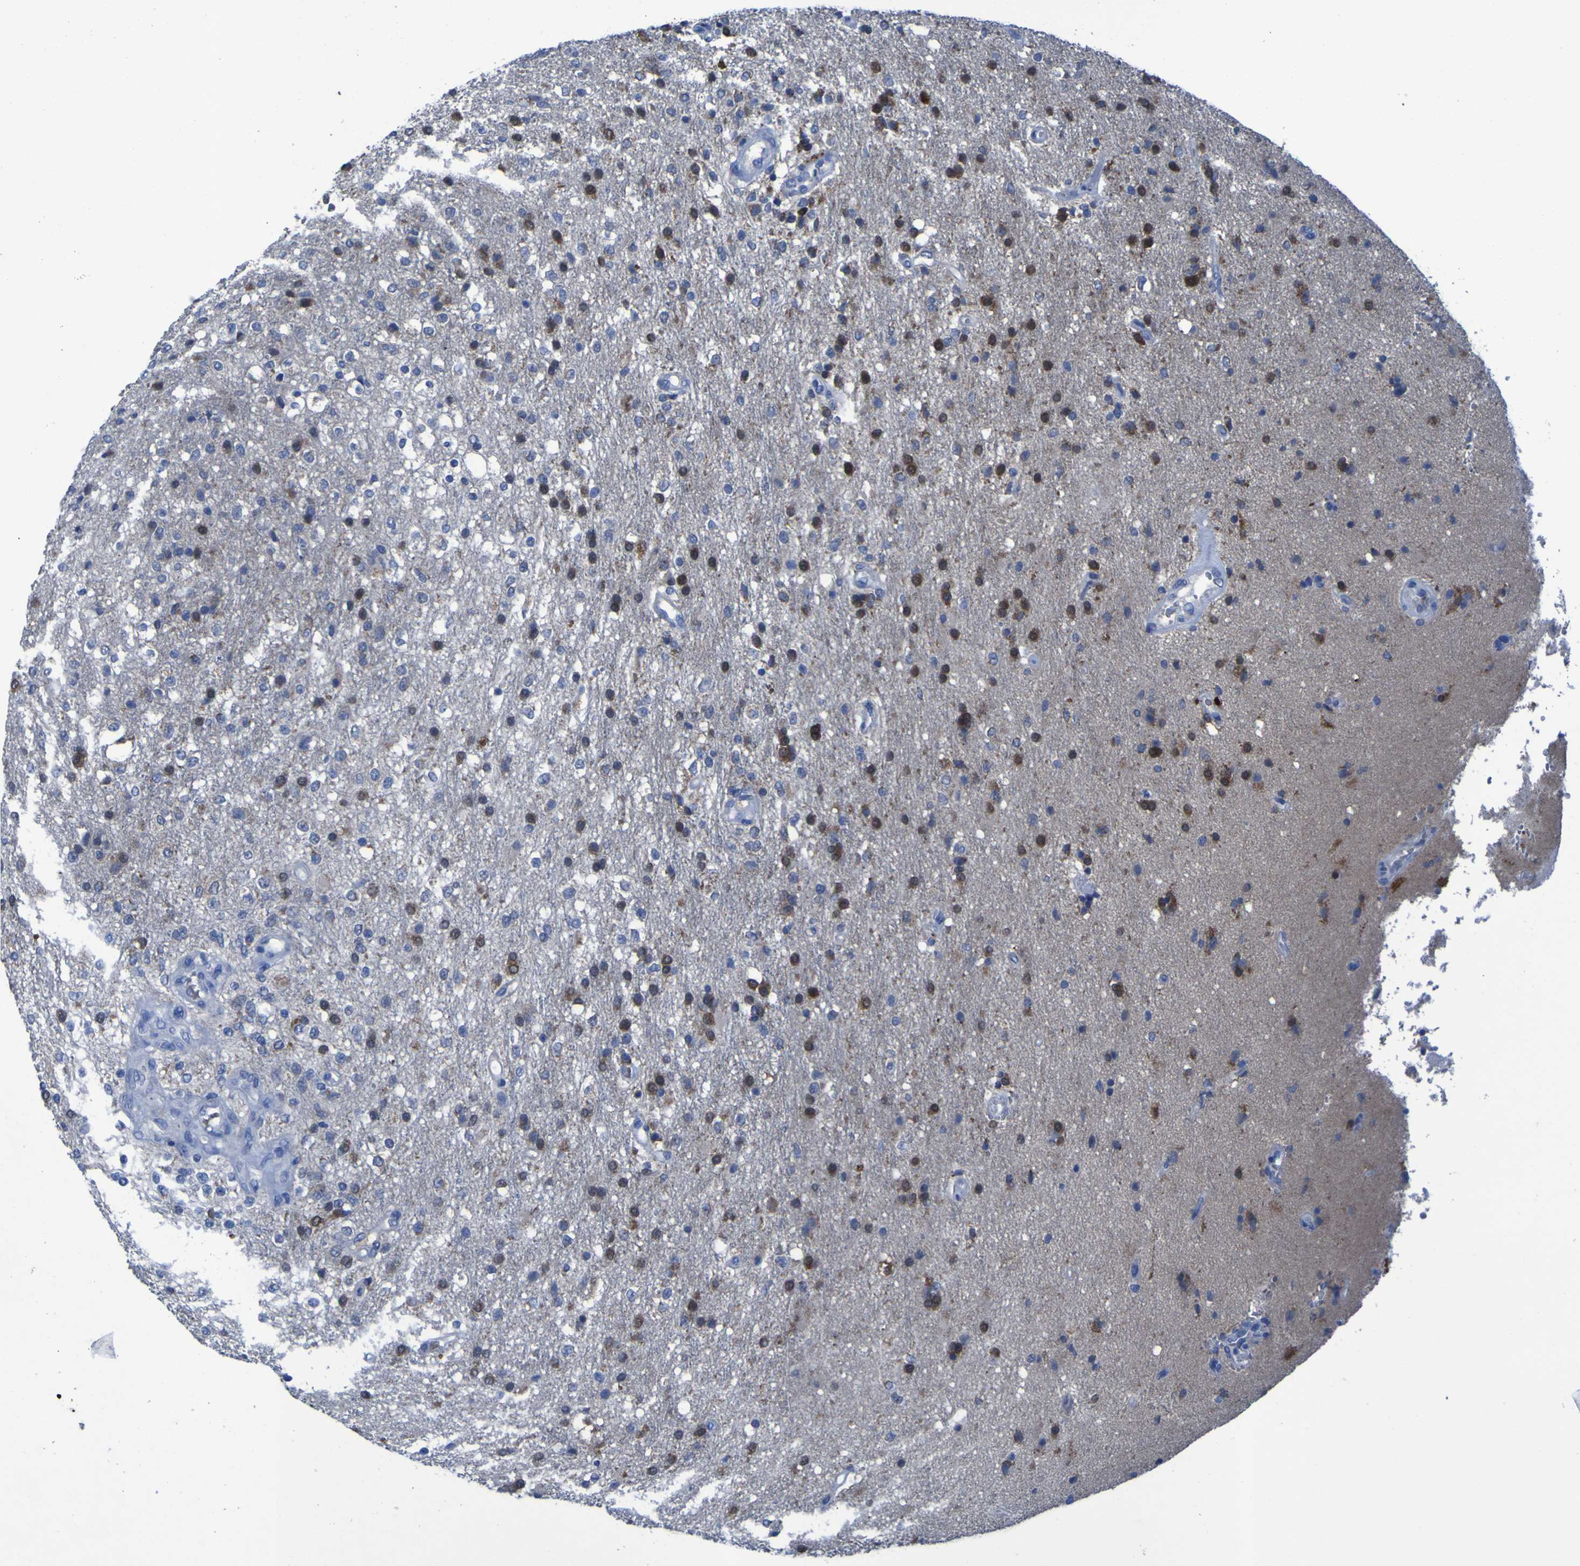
{"staining": {"intensity": "moderate", "quantity": "<25%", "location": "nuclear"}, "tissue": "glioma", "cell_type": "Tumor cells", "image_type": "cancer", "snomed": [{"axis": "morphology", "description": "Normal tissue, NOS"}, {"axis": "morphology", "description": "Glioma, malignant, High grade"}, {"axis": "topography", "description": "Cerebral cortex"}], "caption": "High-magnification brightfield microscopy of glioma stained with DAB (3,3'-diaminobenzidine) (brown) and counterstained with hematoxylin (blue). tumor cells exhibit moderate nuclear positivity is identified in about<25% of cells. (Brightfield microscopy of DAB IHC at high magnification).", "gene": "SGK2", "patient": {"sex": "male", "age": 77}}